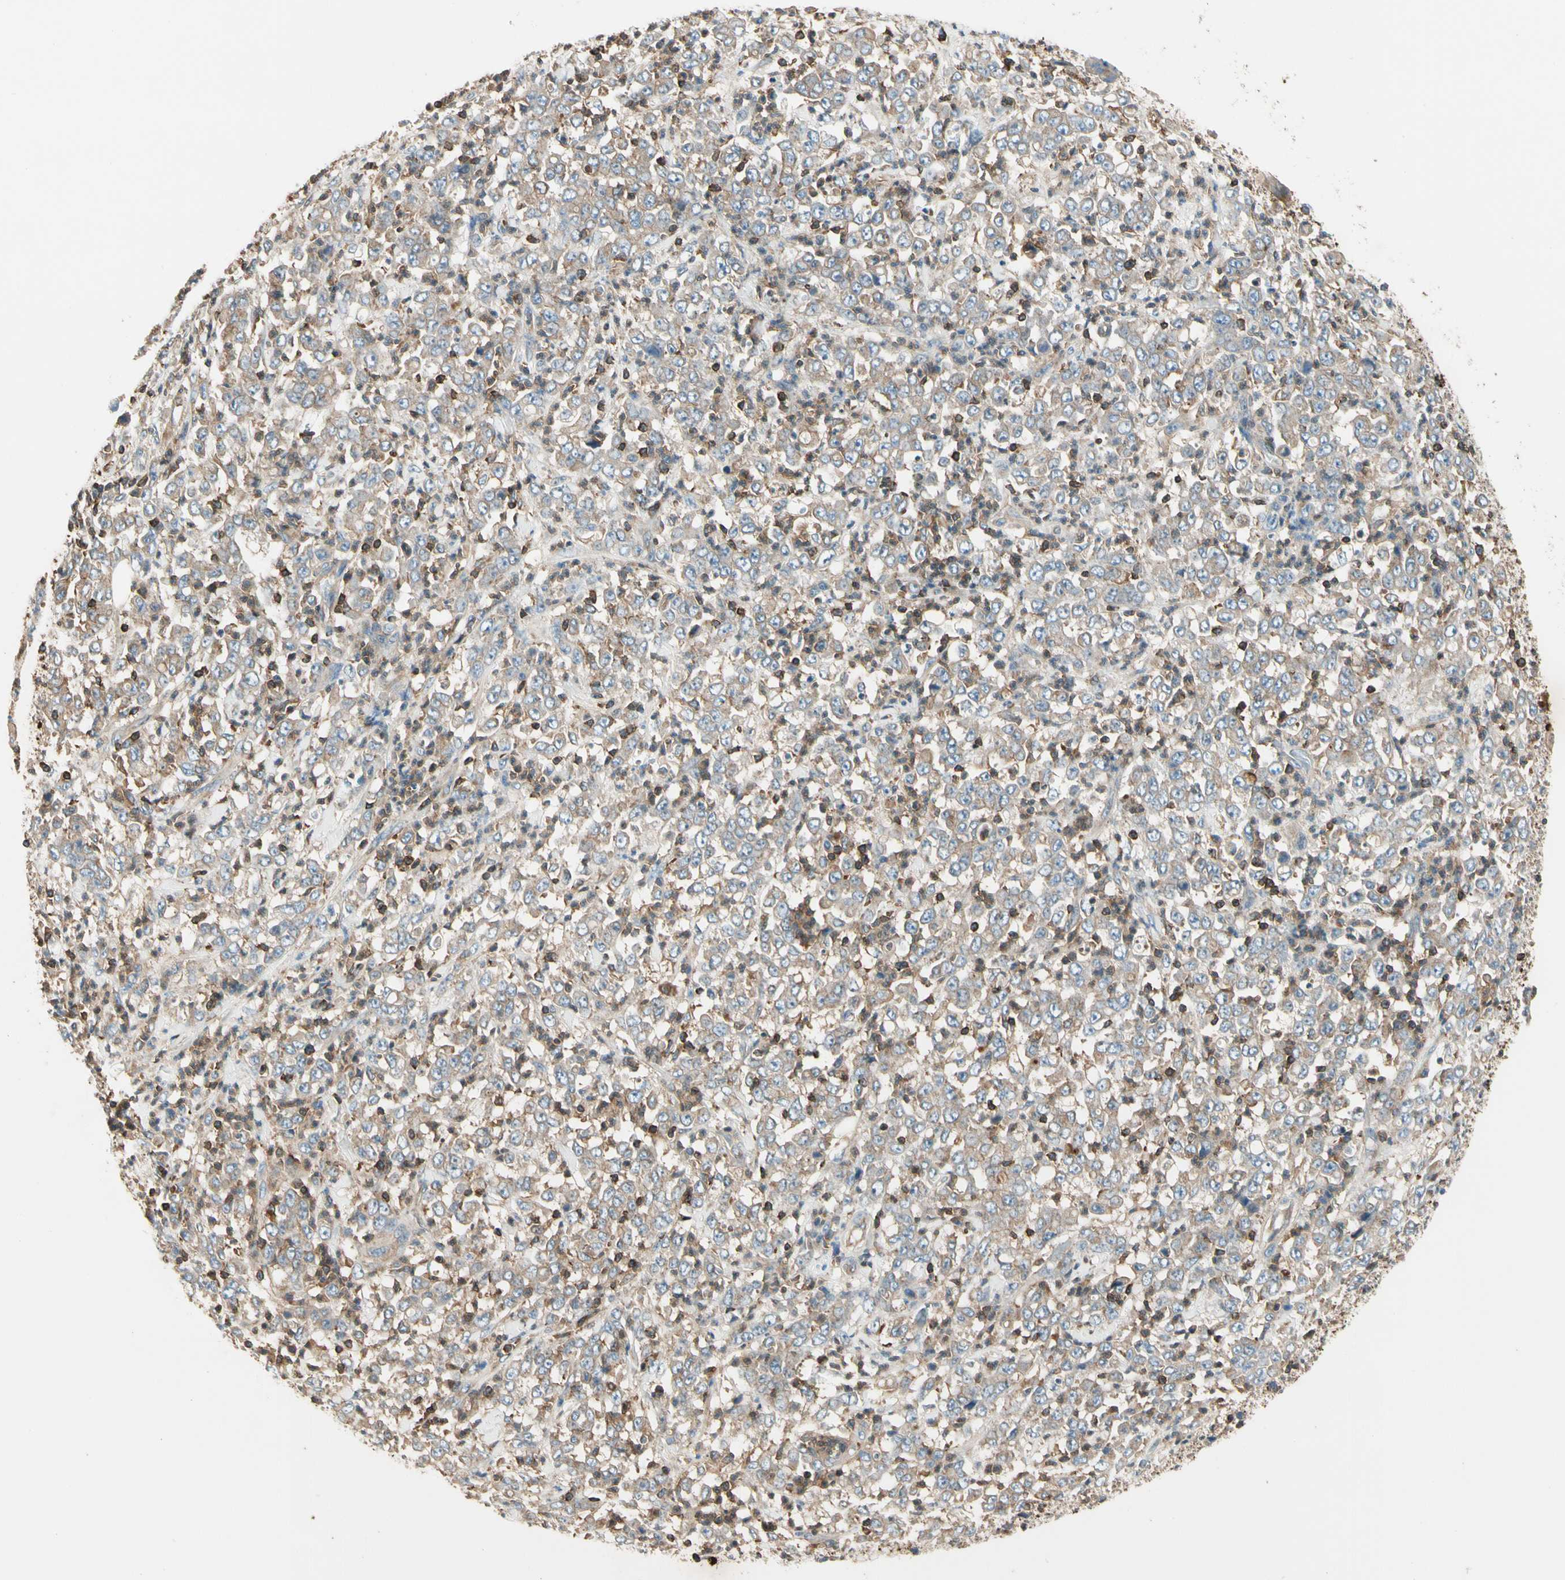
{"staining": {"intensity": "weak", "quantity": "25%-75%", "location": "cytoplasmic/membranous"}, "tissue": "stomach cancer", "cell_type": "Tumor cells", "image_type": "cancer", "snomed": [{"axis": "morphology", "description": "Adenocarcinoma, NOS"}, {"axis": "topography", "description": "Stomach, lower"}], "caption": "Immunohistochemistry (IHC) micrograph of human stomach cancer (adenocarcinoma) stained for a protein (brown), which demonstrates low levels of weak cytoplasmic/membranous staining in approximately 25%-75% of tumor cells.", "gene": "CAPZA2", "patient": {"sex": "female", "age": 71}}